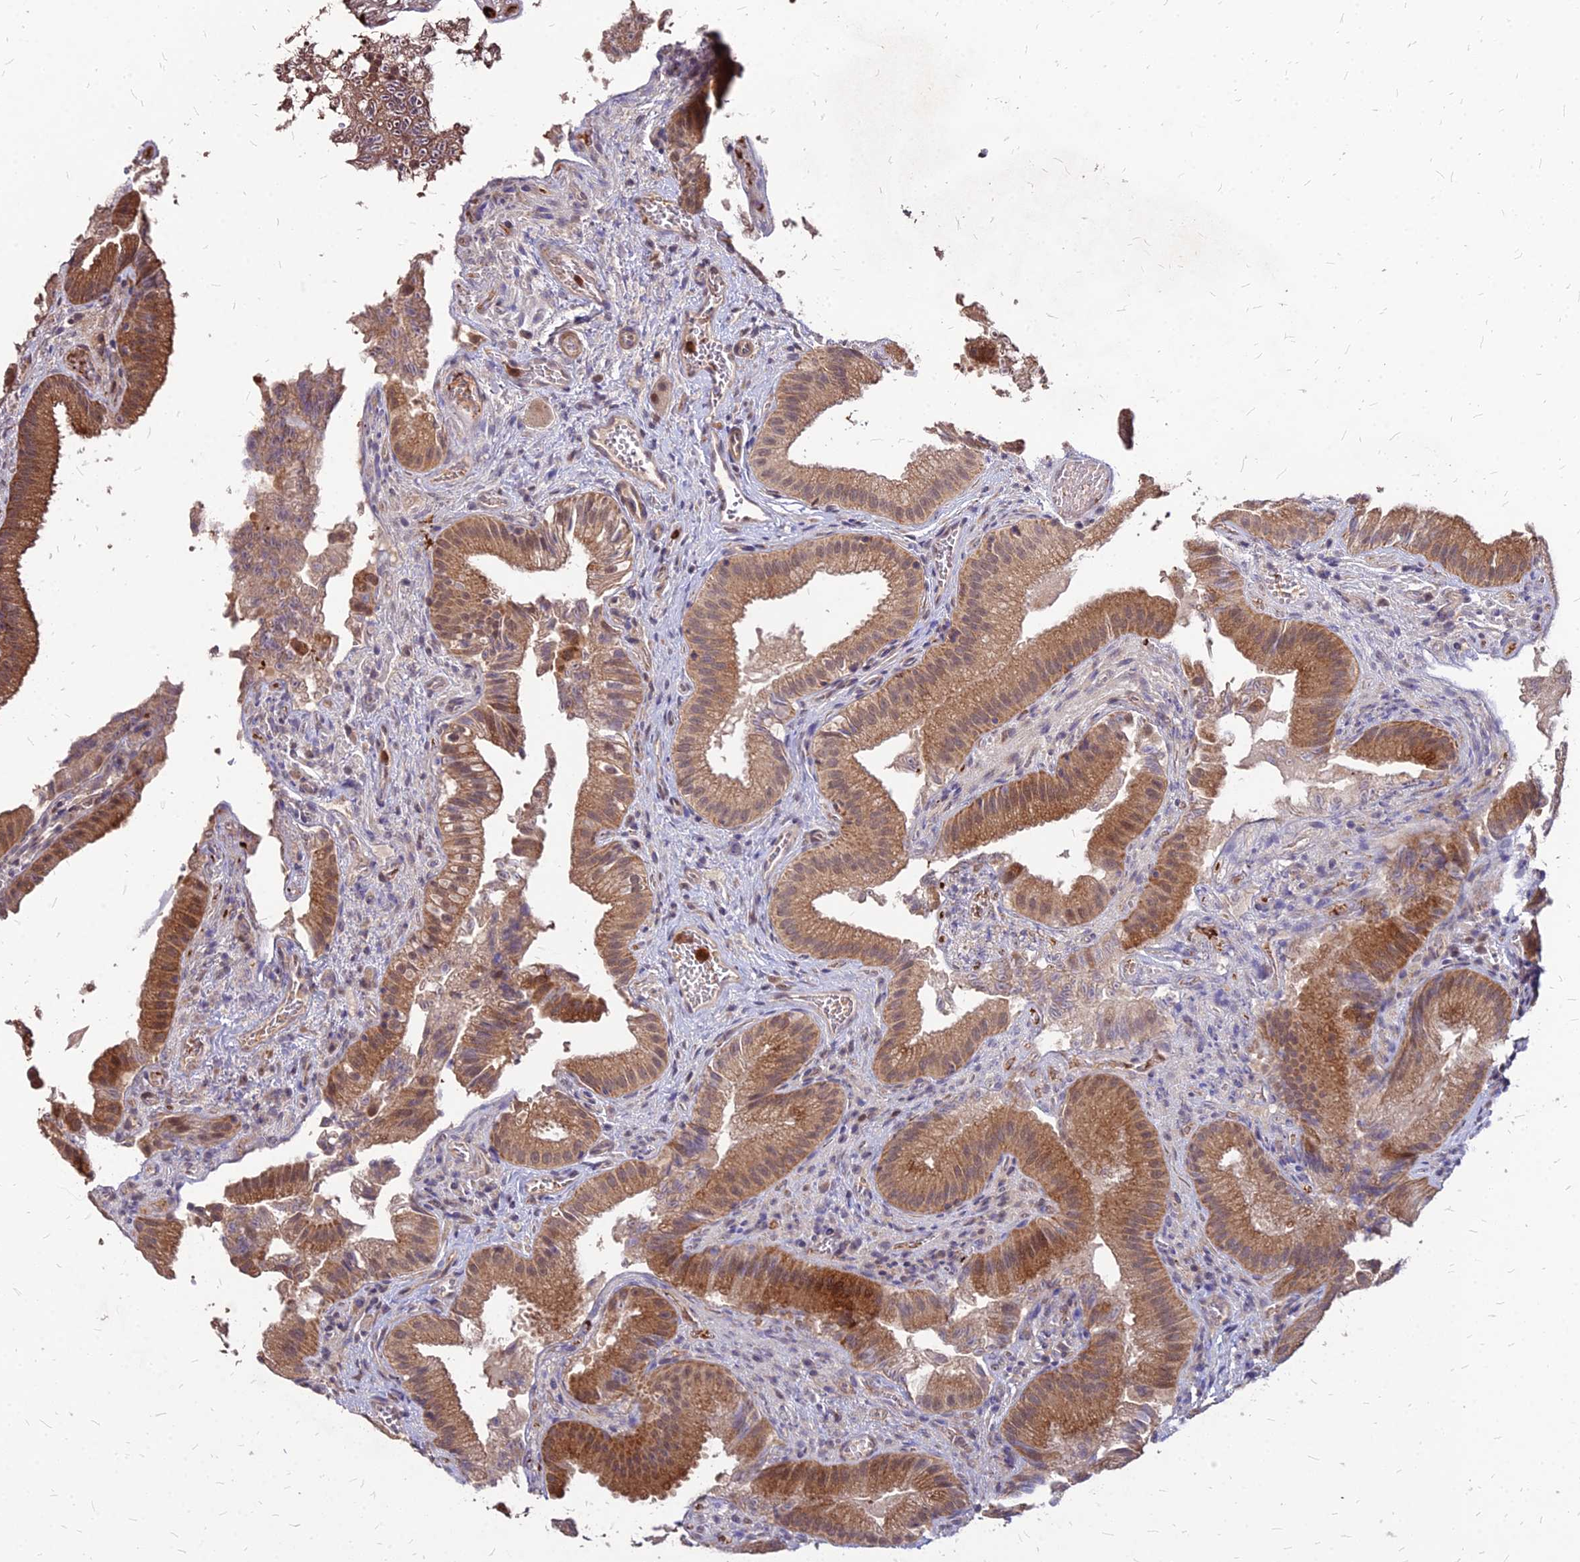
{"staining": {"intensity": "strong", "quantity": ">75%", "location": "cytoplasmic/membranous"}, "tissue": "gallbladder", "cell_type": "Glandular cells", "image_type": "normal", "snomed": [{"axis": "morphology", "description": "Normal tissue, NOS"}, {"axis": "topography", "description": "Gallbladder"}], "caption": "Human gallbladder stained with a brown dye reveals strong cytoplasmic/membranous positive staining in about >75% of glandular cells.", "gene": "APBA3", "patient": {"sex": "female", "age": 30}}